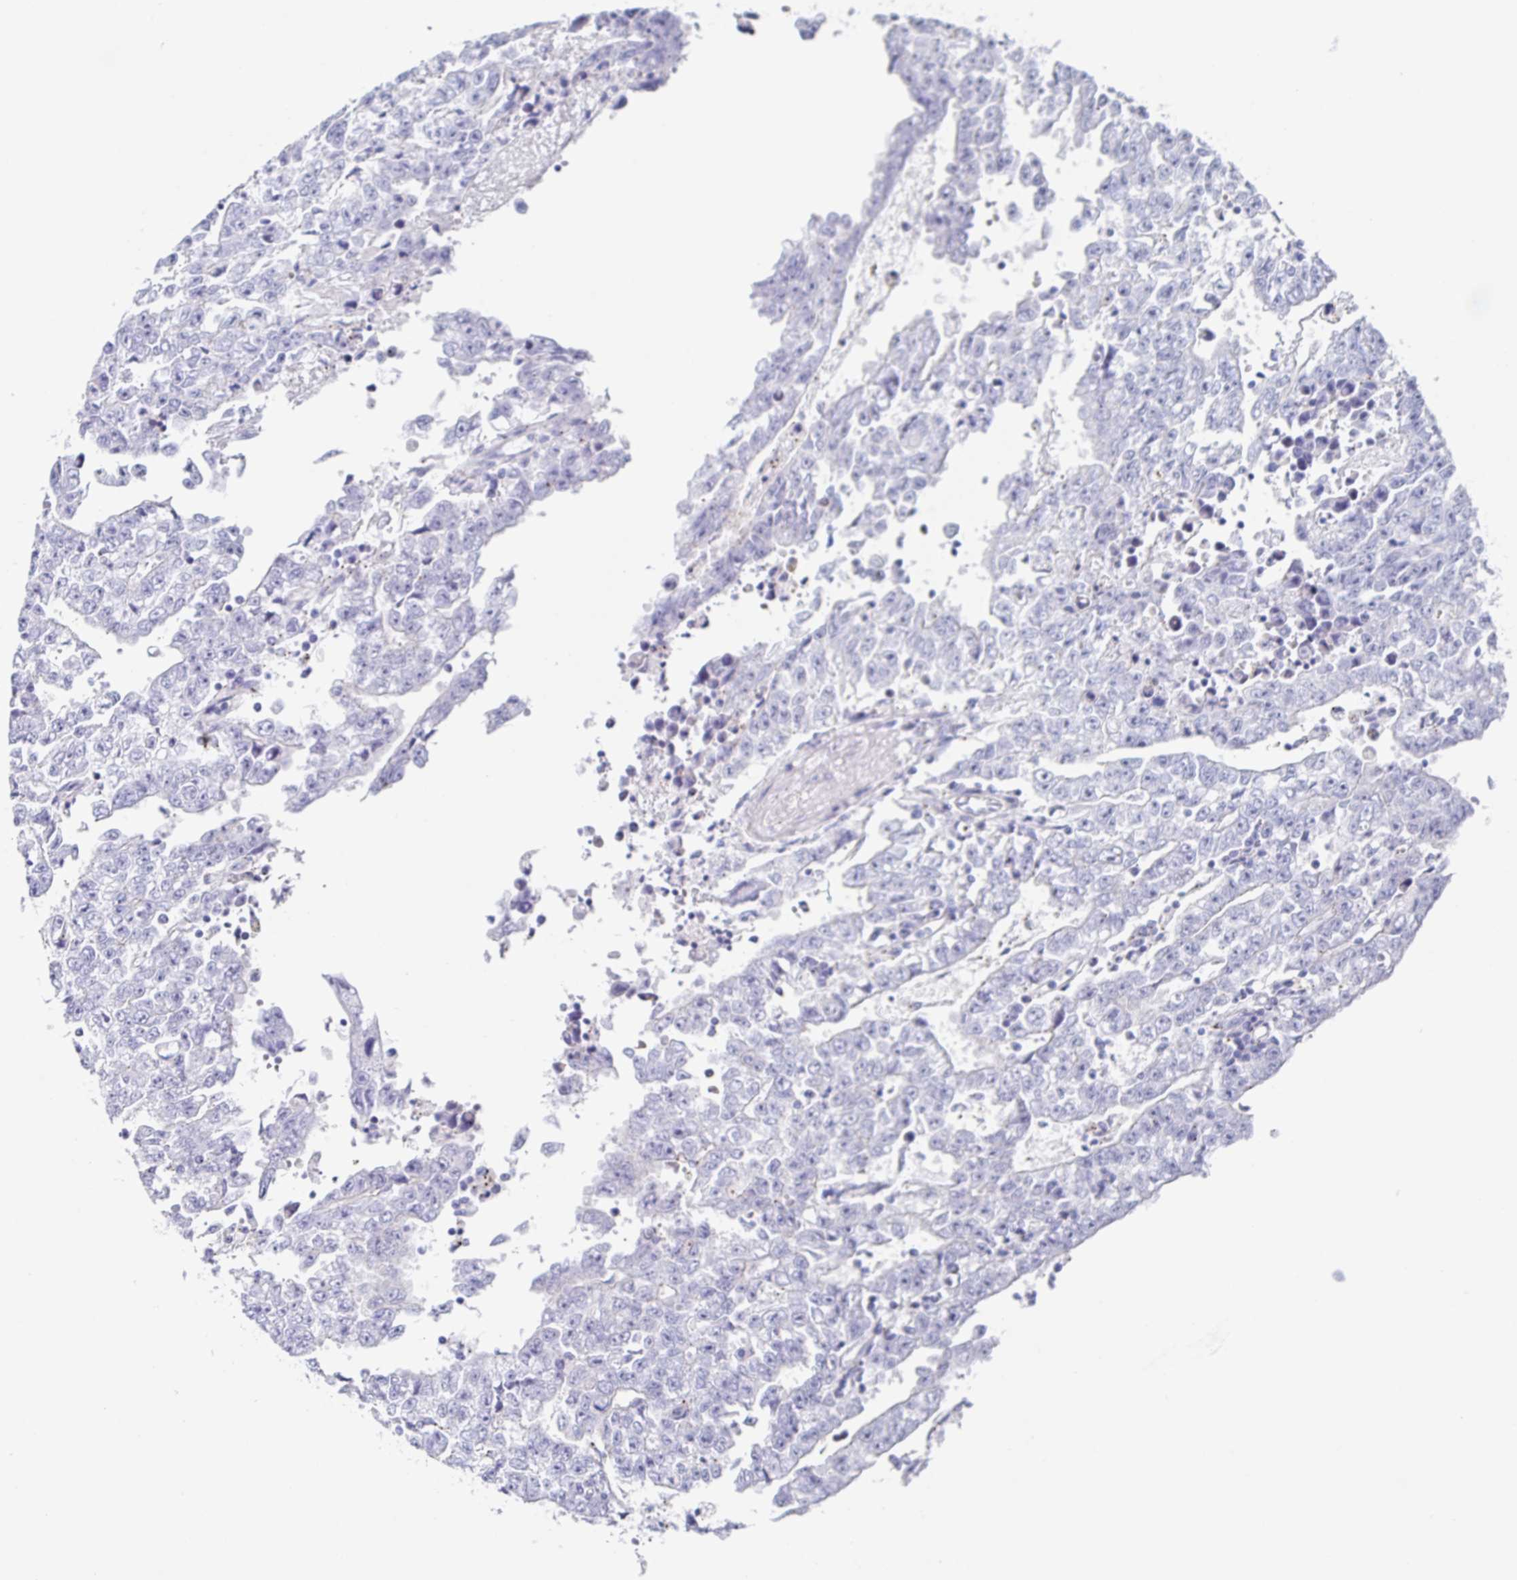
{"staining": {"intensity": "negative", "quantity": "none", "location": "none"}, "tissue": "testis cancer", "cell_type": "Tumor cells", "image_type": "cancer", "snomed": [{"axis": "morphology", "description": "Carcinoma, Embryonal, NOS"}, {"axis": "topography", "description": "Testis"}], "caption": "The micrograph demonstrates no staining of tumor cells in embryonal carcinoma (testis).", "gene": "PPFIA4", "patient": {"sex": "male", "age": 25}}